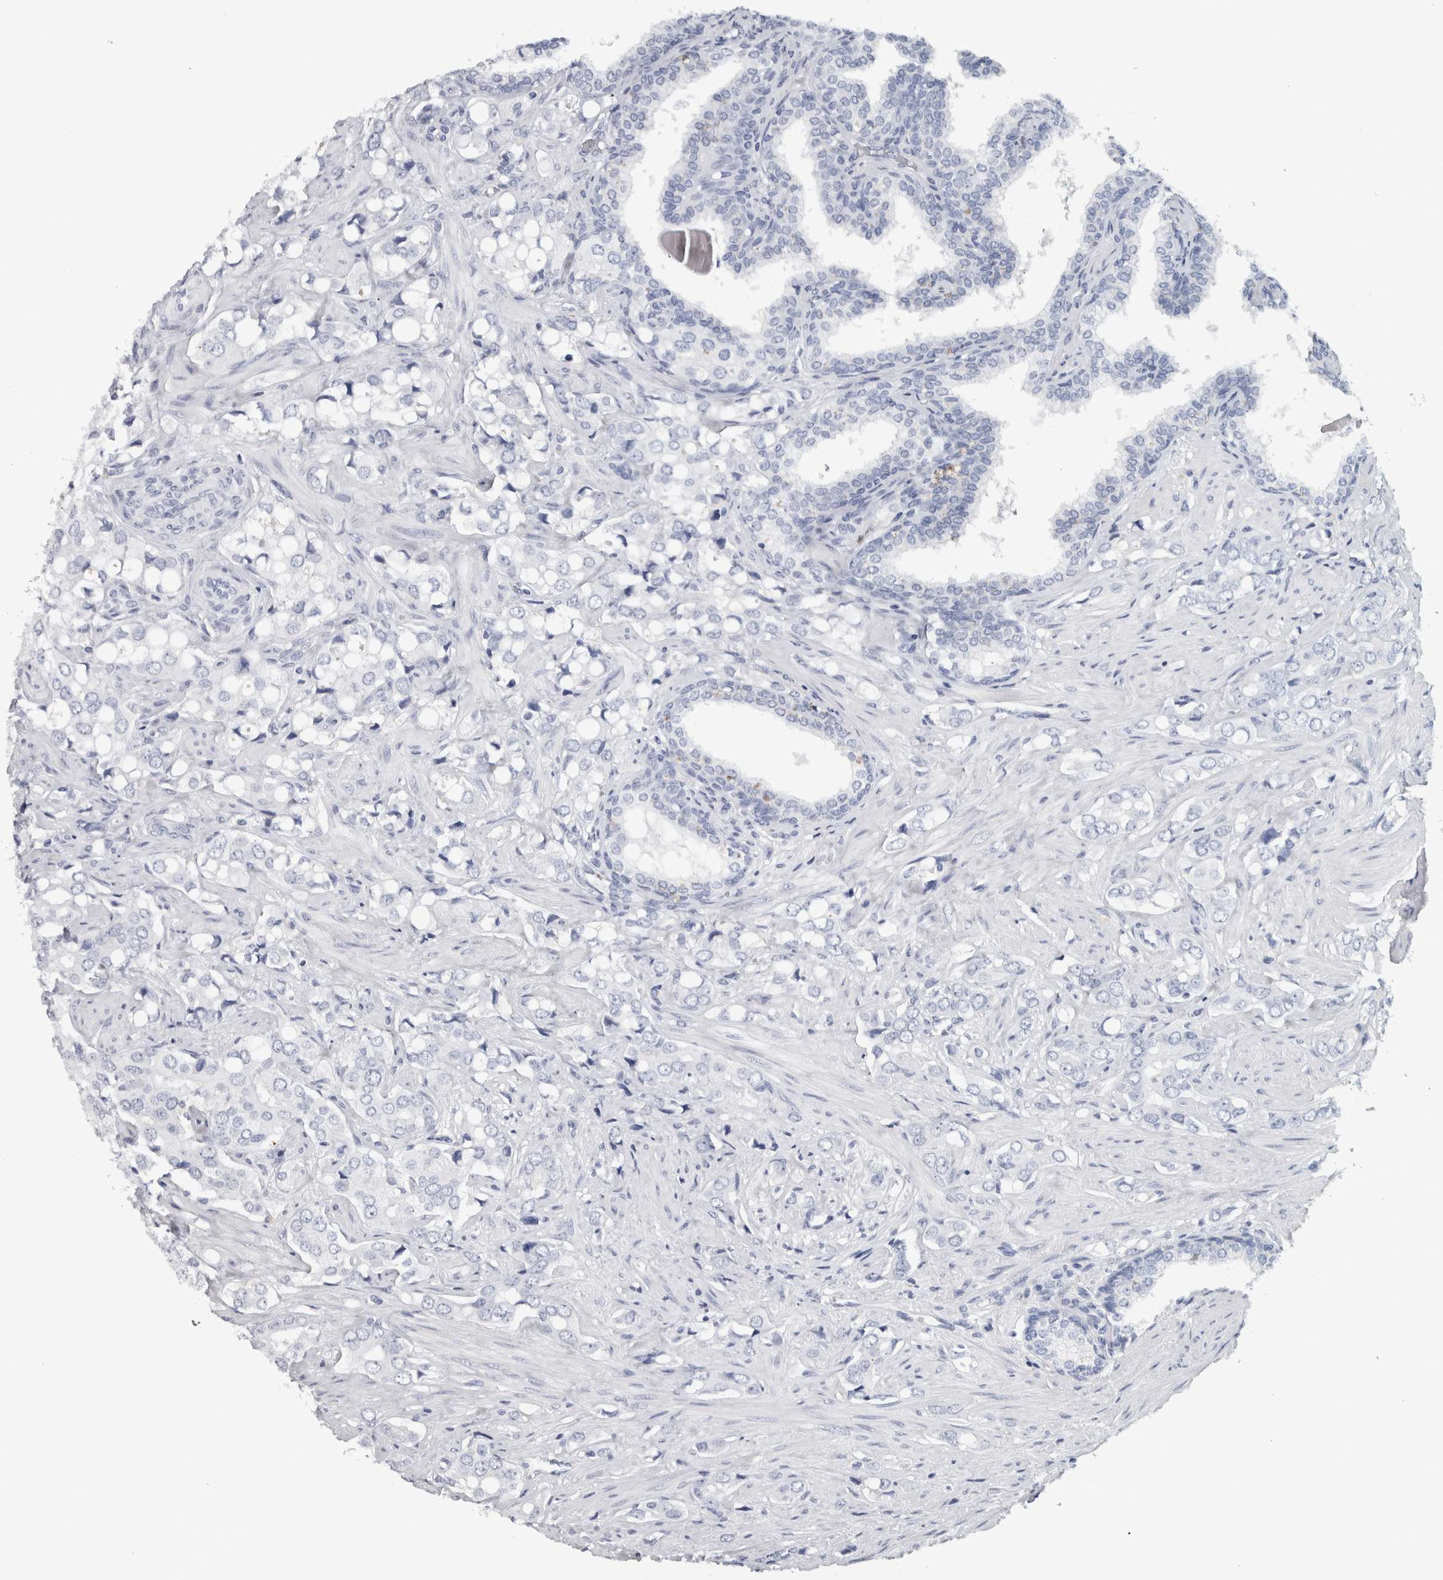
{"staining": {"intensity": "negative", "quantity": "none", "location": "none"}, "tissue": "prostate cancer", "cell_type": "Tumor cells", "image_type": "cancer", "snomed": [{"axis": "morphology", "description": "Adenocarcinoma, High grade"}, {"axis": "topography", "description": "Prostate"}], "caption": "This is a photomicrograph of IHC staining of prostate cancer (high-grade adenocarcinoma), which shows no expression in tumor cells. The staining was performed using DAB (3,3'-diaminobenzidine) to visualize the protein expression in brown, while the nuclei were stained in blue with hematoxylin (Magnification: 20x).", "gene": "NECAB1", "patient": {"sex": "male", "age": 52}}